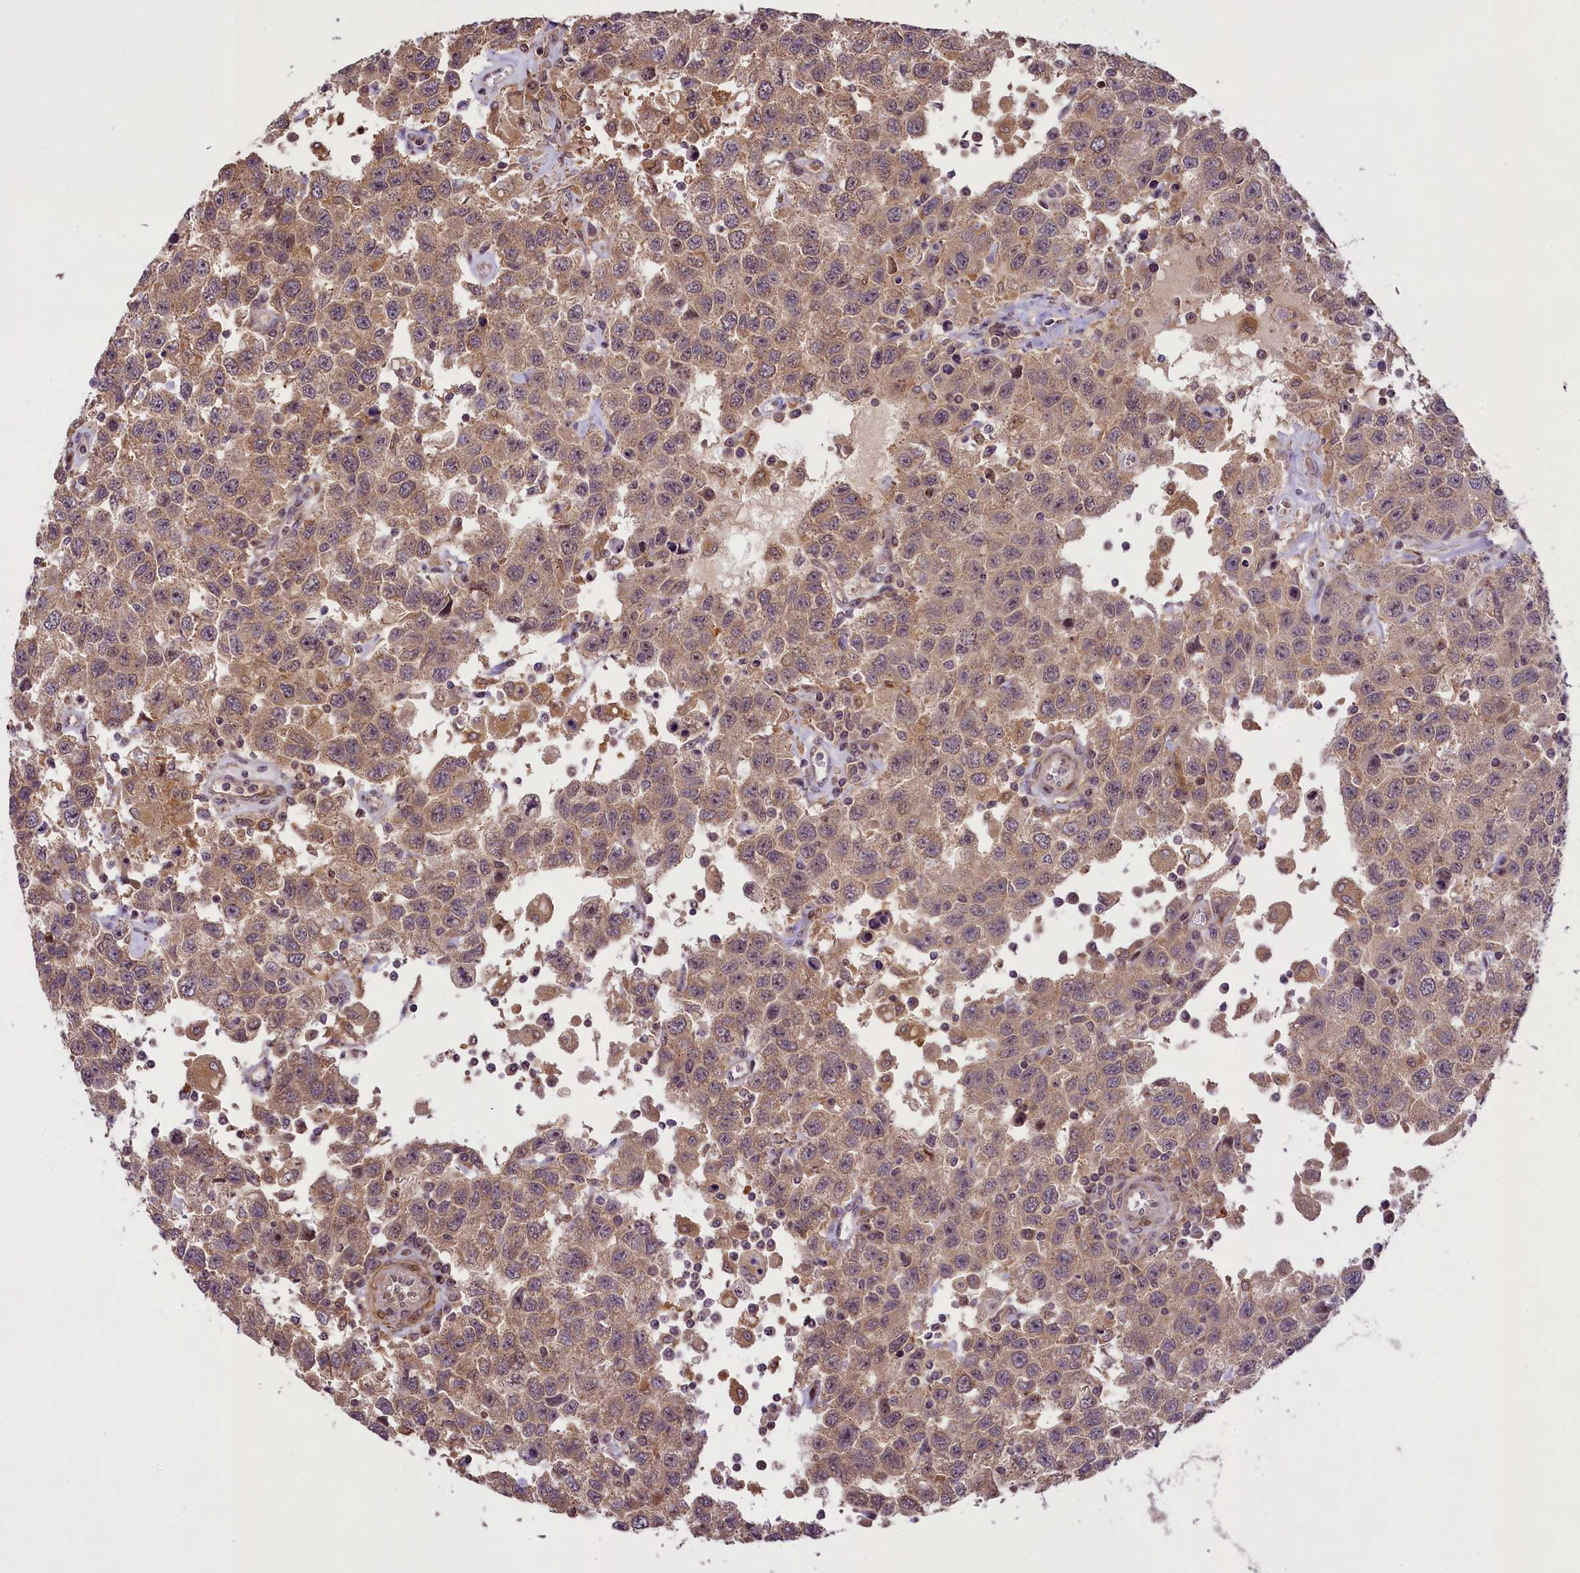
{"staining": {"intensity": "moderate", "quantity": ">75%", "location": "cytoplasmic/membranous"}, "tissue": "testis cancer", "cell_type": "Tumor cells", "image_type": "cancer", "snomed": [{"axis": "morphology", "description": "Seminoma, NOS"}, {"axis": "topography", "description": "Testis"}], "caption": "This is an image of IHC staining of testis cancer, which shows moderate expression in the cytoplasmic/membranous of tumor cells.", "gene": "RBBP8", "patient": {"sex": "male", "age": 41}}